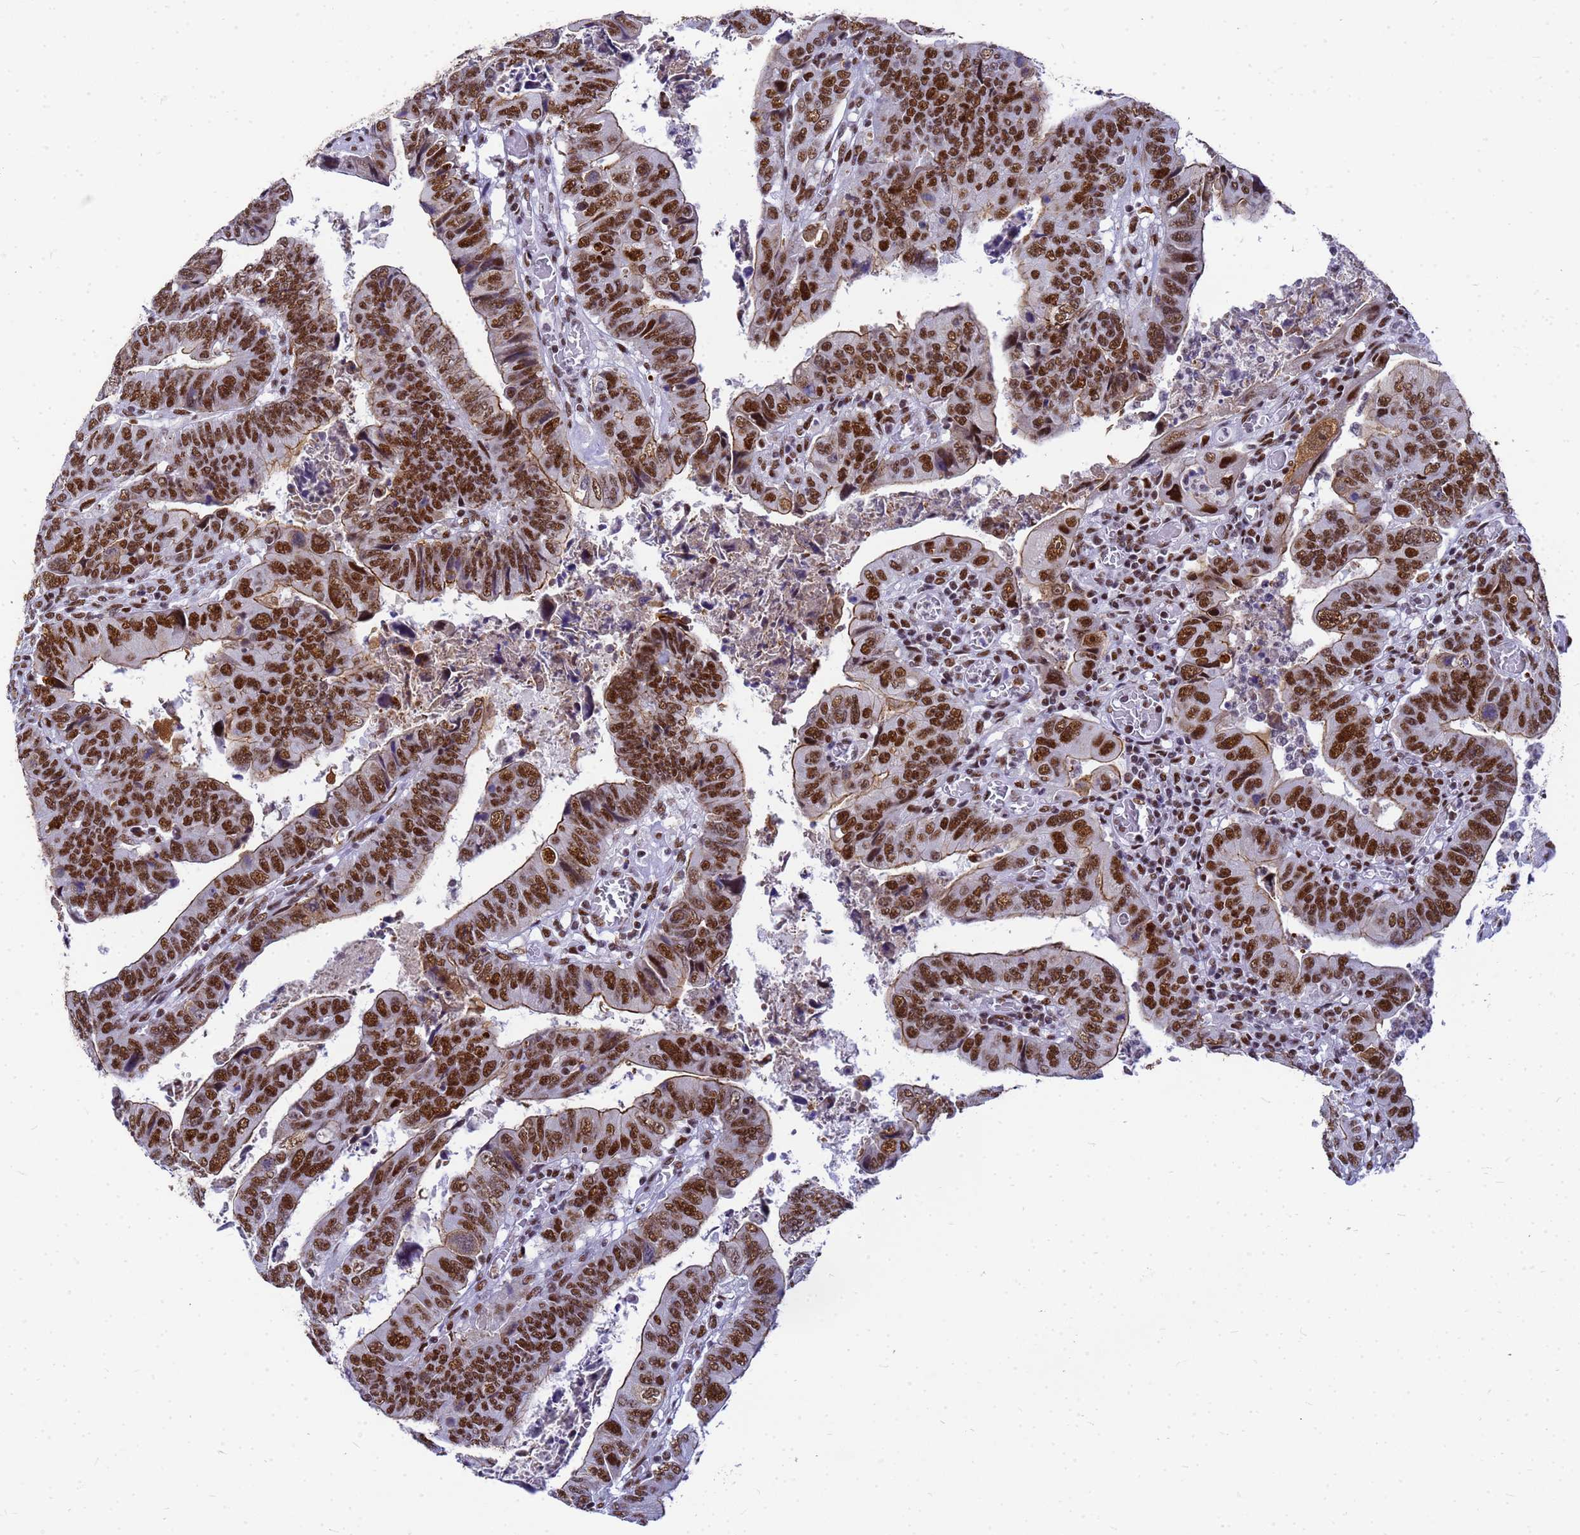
{"staining": {"intensity": "strong", "quantity": ">75%", "location": "nuclear"}, "tissue": "colorectal cancer", "cell_type": "Tumor cells", "image_type": "cancer", "snomed": [{"axis": "morphology", "description": "Normal tissue, NOS"}, {"axis": "morphology", "description": "Adenocarcinoma, NOS"}, {"axis": "topography", "description": "Rectum"}], "caption": "Colorectal adenocarcinoma tissue reveals strong nuclear positivity in approximately >75% of tumor cells, visualized by immunohistochemistry.", "gene": "SART3", "patient": {"sex": "female", "age": 65}}